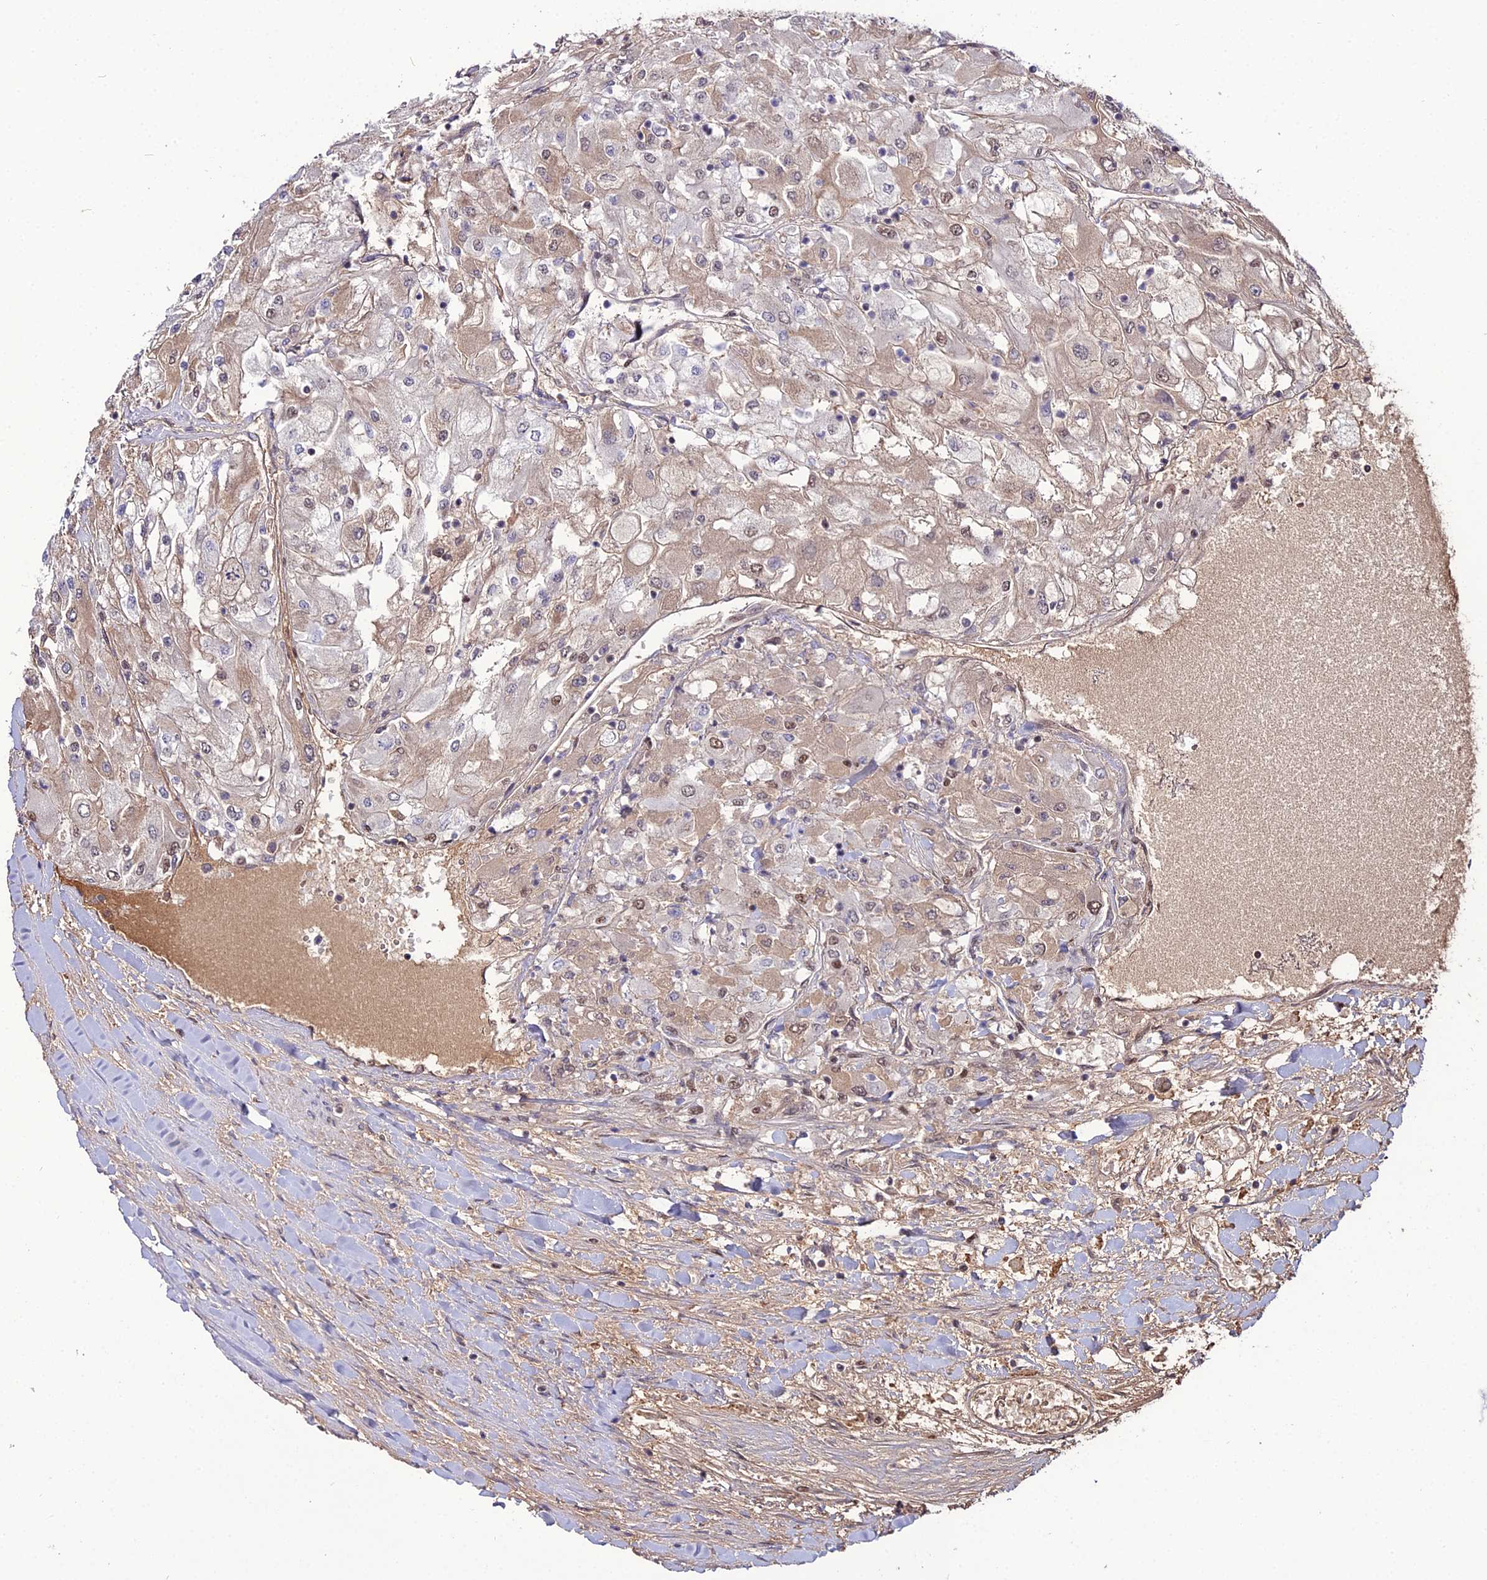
{"staining": {"intensity": "moderate", "quantity": "25%-75%", "location": "cytoplasmic/membranous"}, "tissue": "renal cancer", "cell_type": "Tumor cells", "image_type": "cancer", "snomed": [{"axis": "morphology", "description": "Adenocarcinoma, NOS"}, {"axis": "topography", "description": "Kidney"}], "caption": "Human adenocarcinoma (renal) stained with a protein marker demonstrates moderate staining in tumor cells.", "gene": "RBM12", "patient": {"sex": "male", "age": 80}}